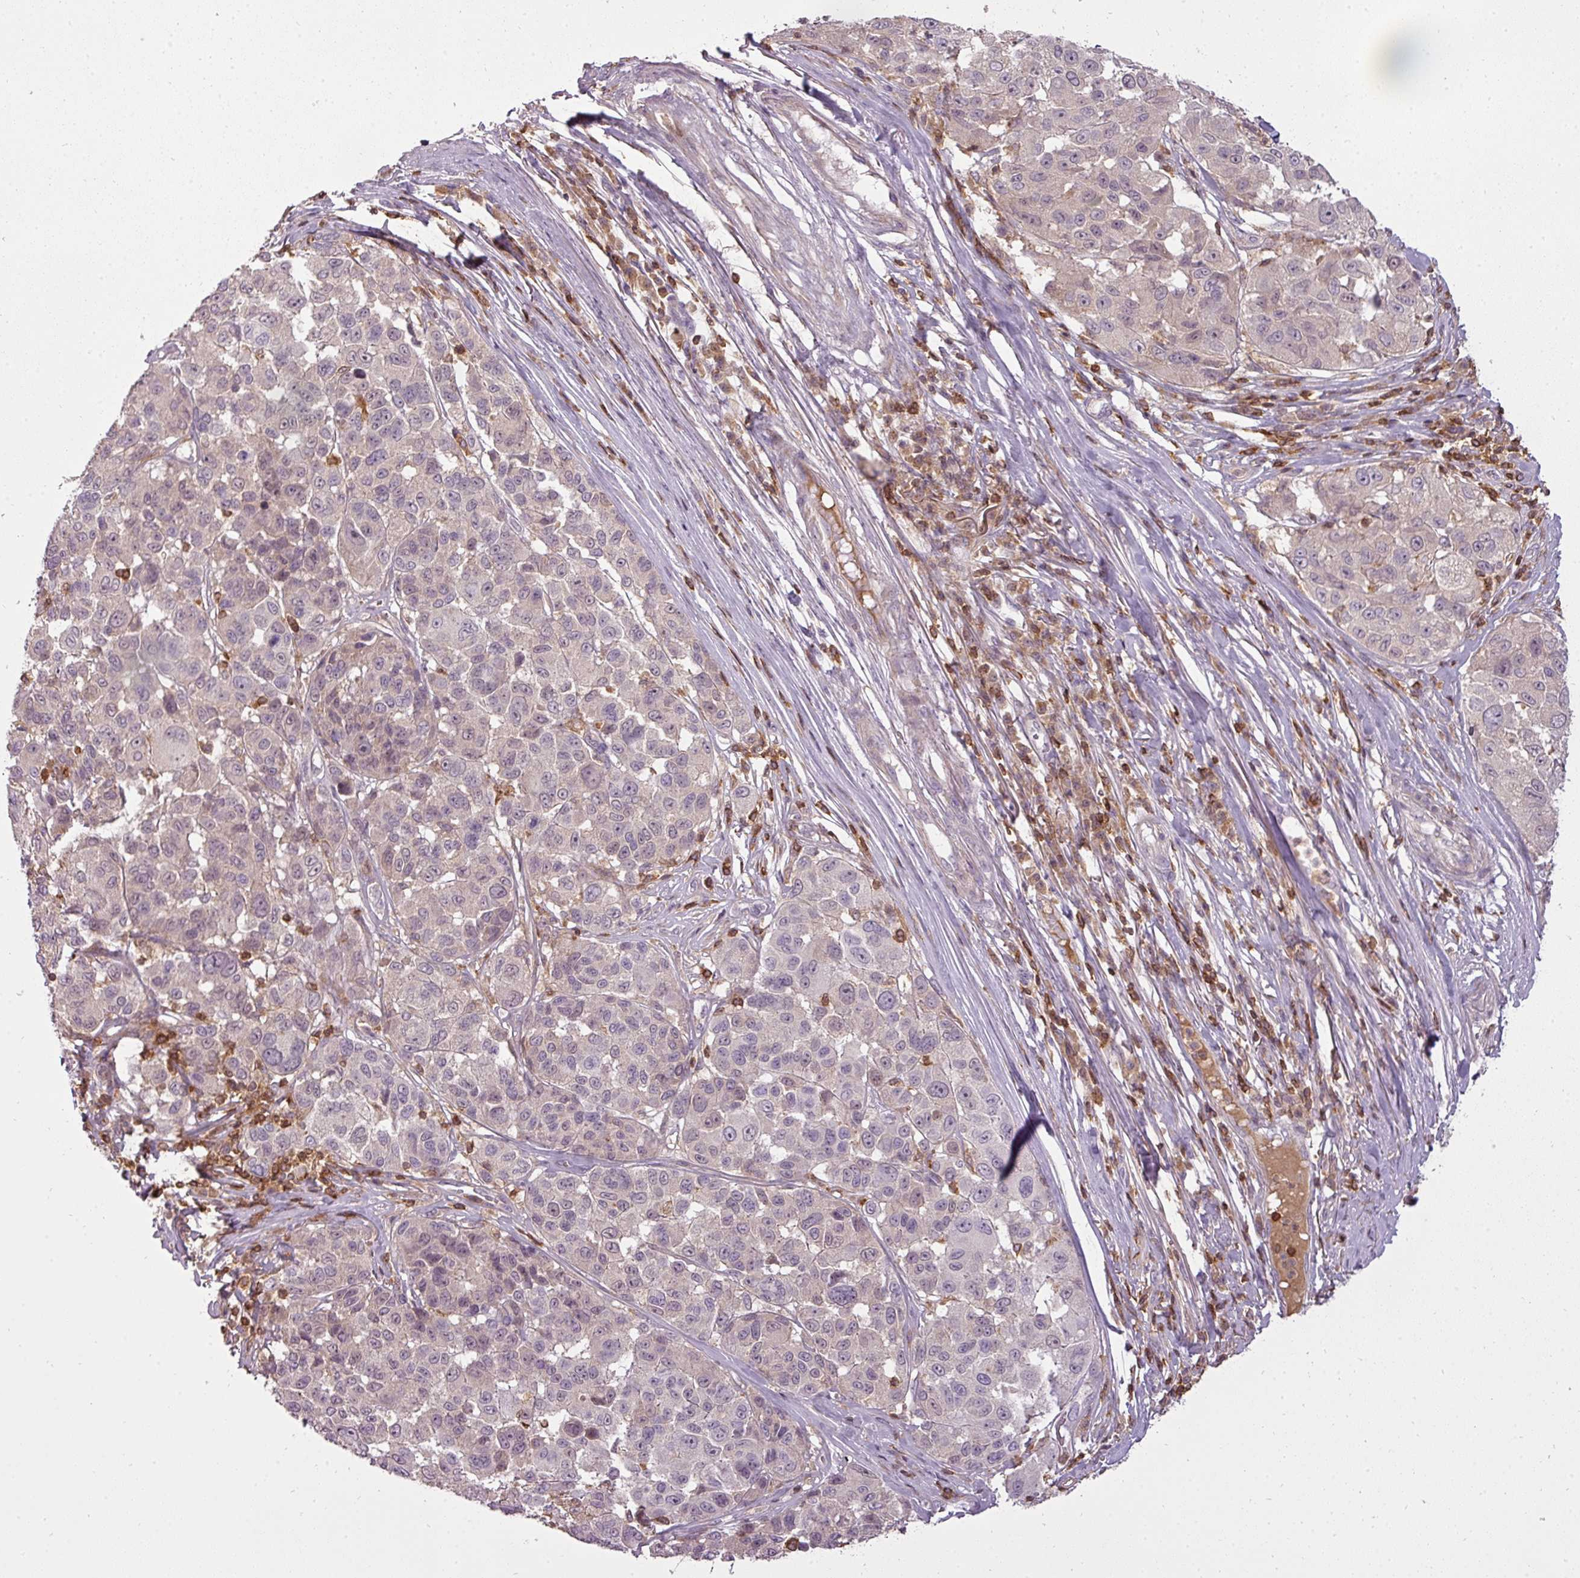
{"staining": {"intensity": "negative", "quantity": "none", "location": "none"}, "tissue": "melanoma", "cell_type": "Tumor cells", "image_type": "cancer", "snomed": [{"axis": "morphology", "description": "Malignant melanoma, NOS"}, {"axis": "topography", "description": "Skin"}], "caption": "This is an immunohistochemistry image of human malignant melanoma. There is no positivity in tumor cells.", "gene": "STK4", "patient": {"sex": "female", "age": 66}}